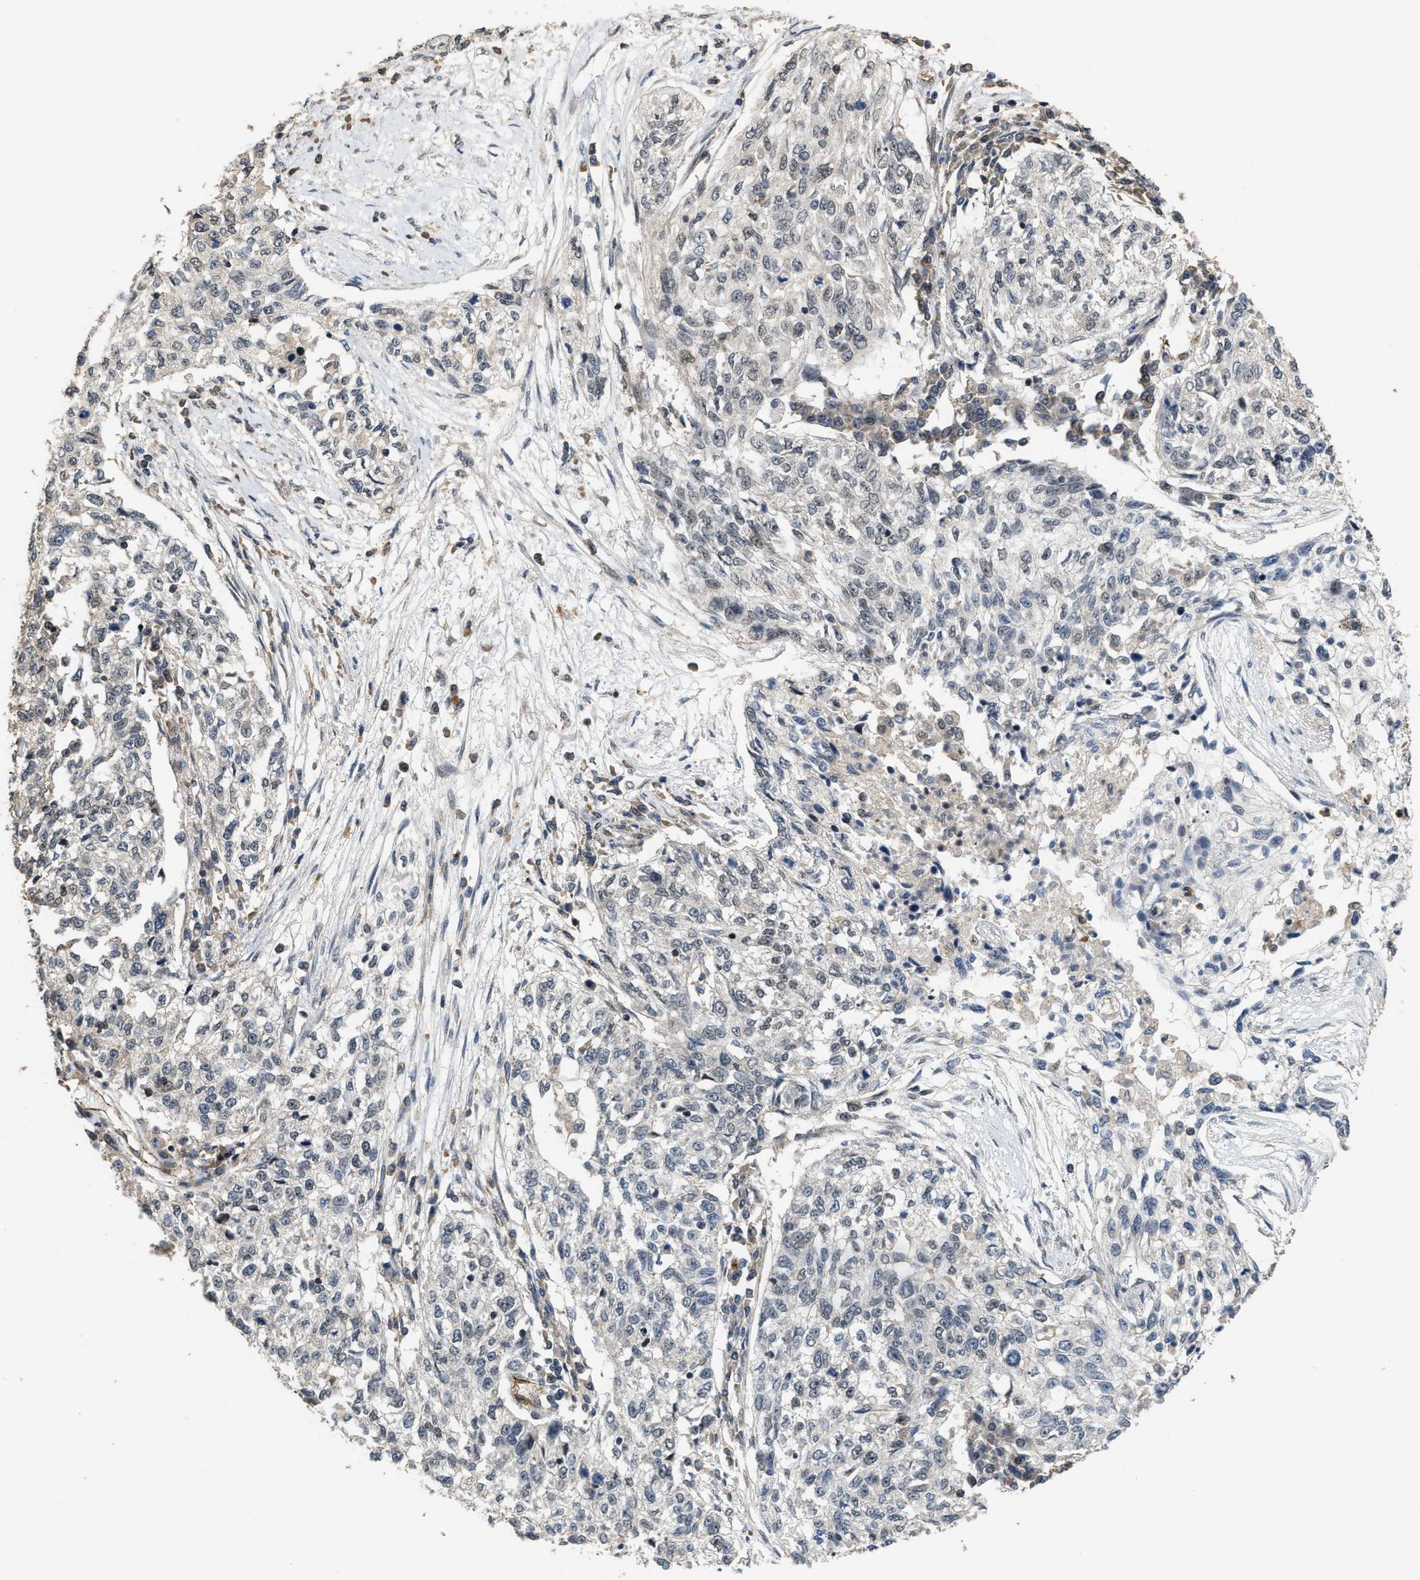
{"staining": {"intensity": "negative", "quantity": "none", "location": "none"}, "tissue": "cervical cancer", "cell_type": "Tumor cells", "image_type": "cancer", "snomed": [{"axis": "morphology", "description": "Squamous cell carcinoma, NOS"}, {"axis": "topography", "description": "Cervix"}], "caption": "An immunohistochemistry micrograph of cervical cancer is shown. There is no staining in tumor cells of cervical cancer.", "gene": "DPF2", "patient": {"sex": "female", "age": 57}}